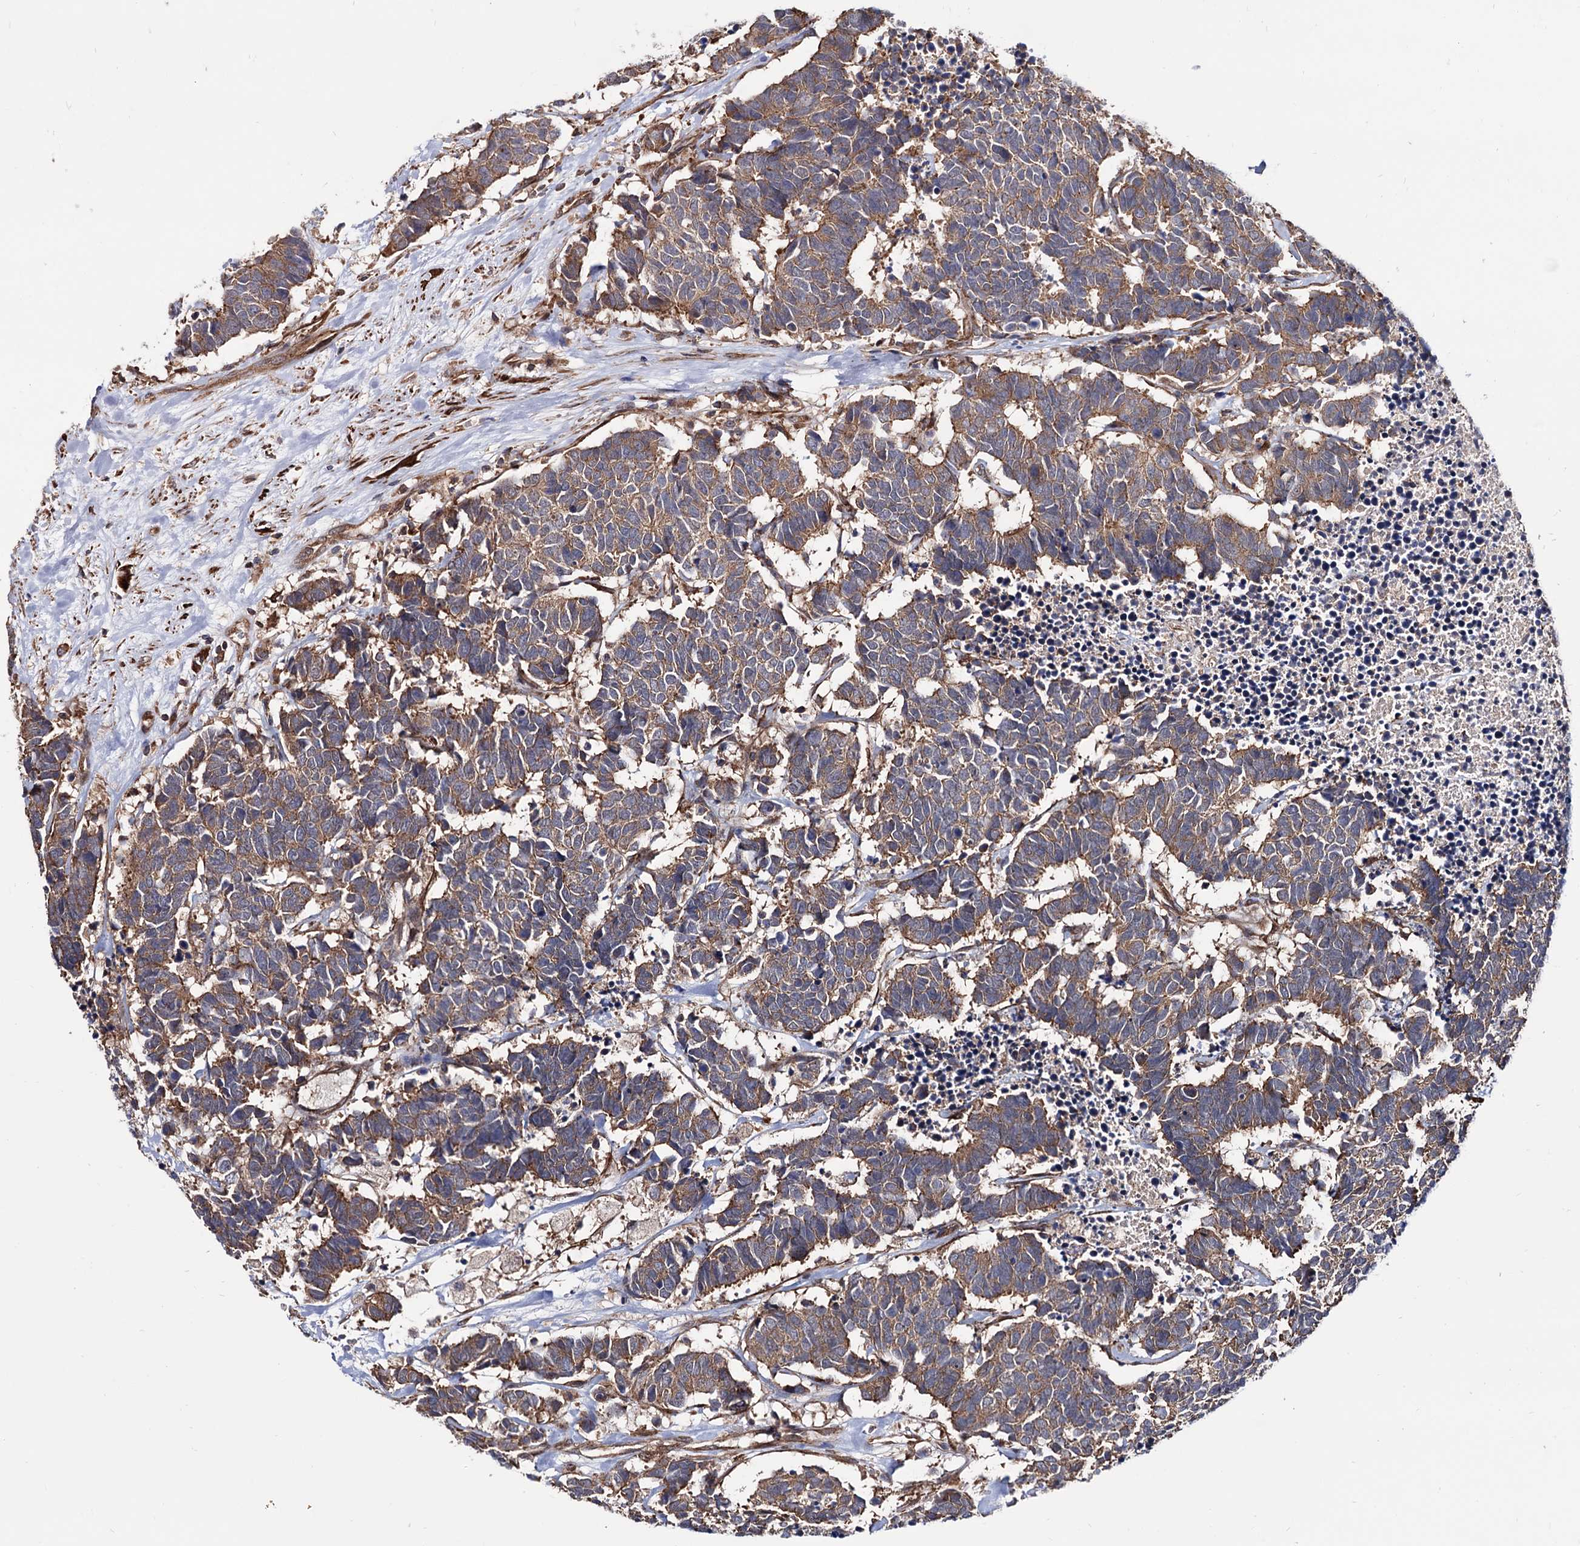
{"staining": {"intensity": "moderate", "quantity": "25%-75%", "location": "cytoplasmic/membranous"}, "tissue": "carcinoid", "cell_type": "Tumor cells", "image_type": "cancer", "snomed": [{"axis": "morphology", "description": "Carcinoma, NOS"}, {"axis": "morphology", "description": "Carcinoid, malignant, NOS"}, {"axis": "topography", "description": "Urinary bladder"}], "caption": "Malignant carcinoid was stained to show a protein in brown. There is medium levels of moderate cytoplasmic/membranous expression in about 25%-75% of tumor cells.", "gene": "FERMT2", "patient": {"sex": "male", "age": 57}}